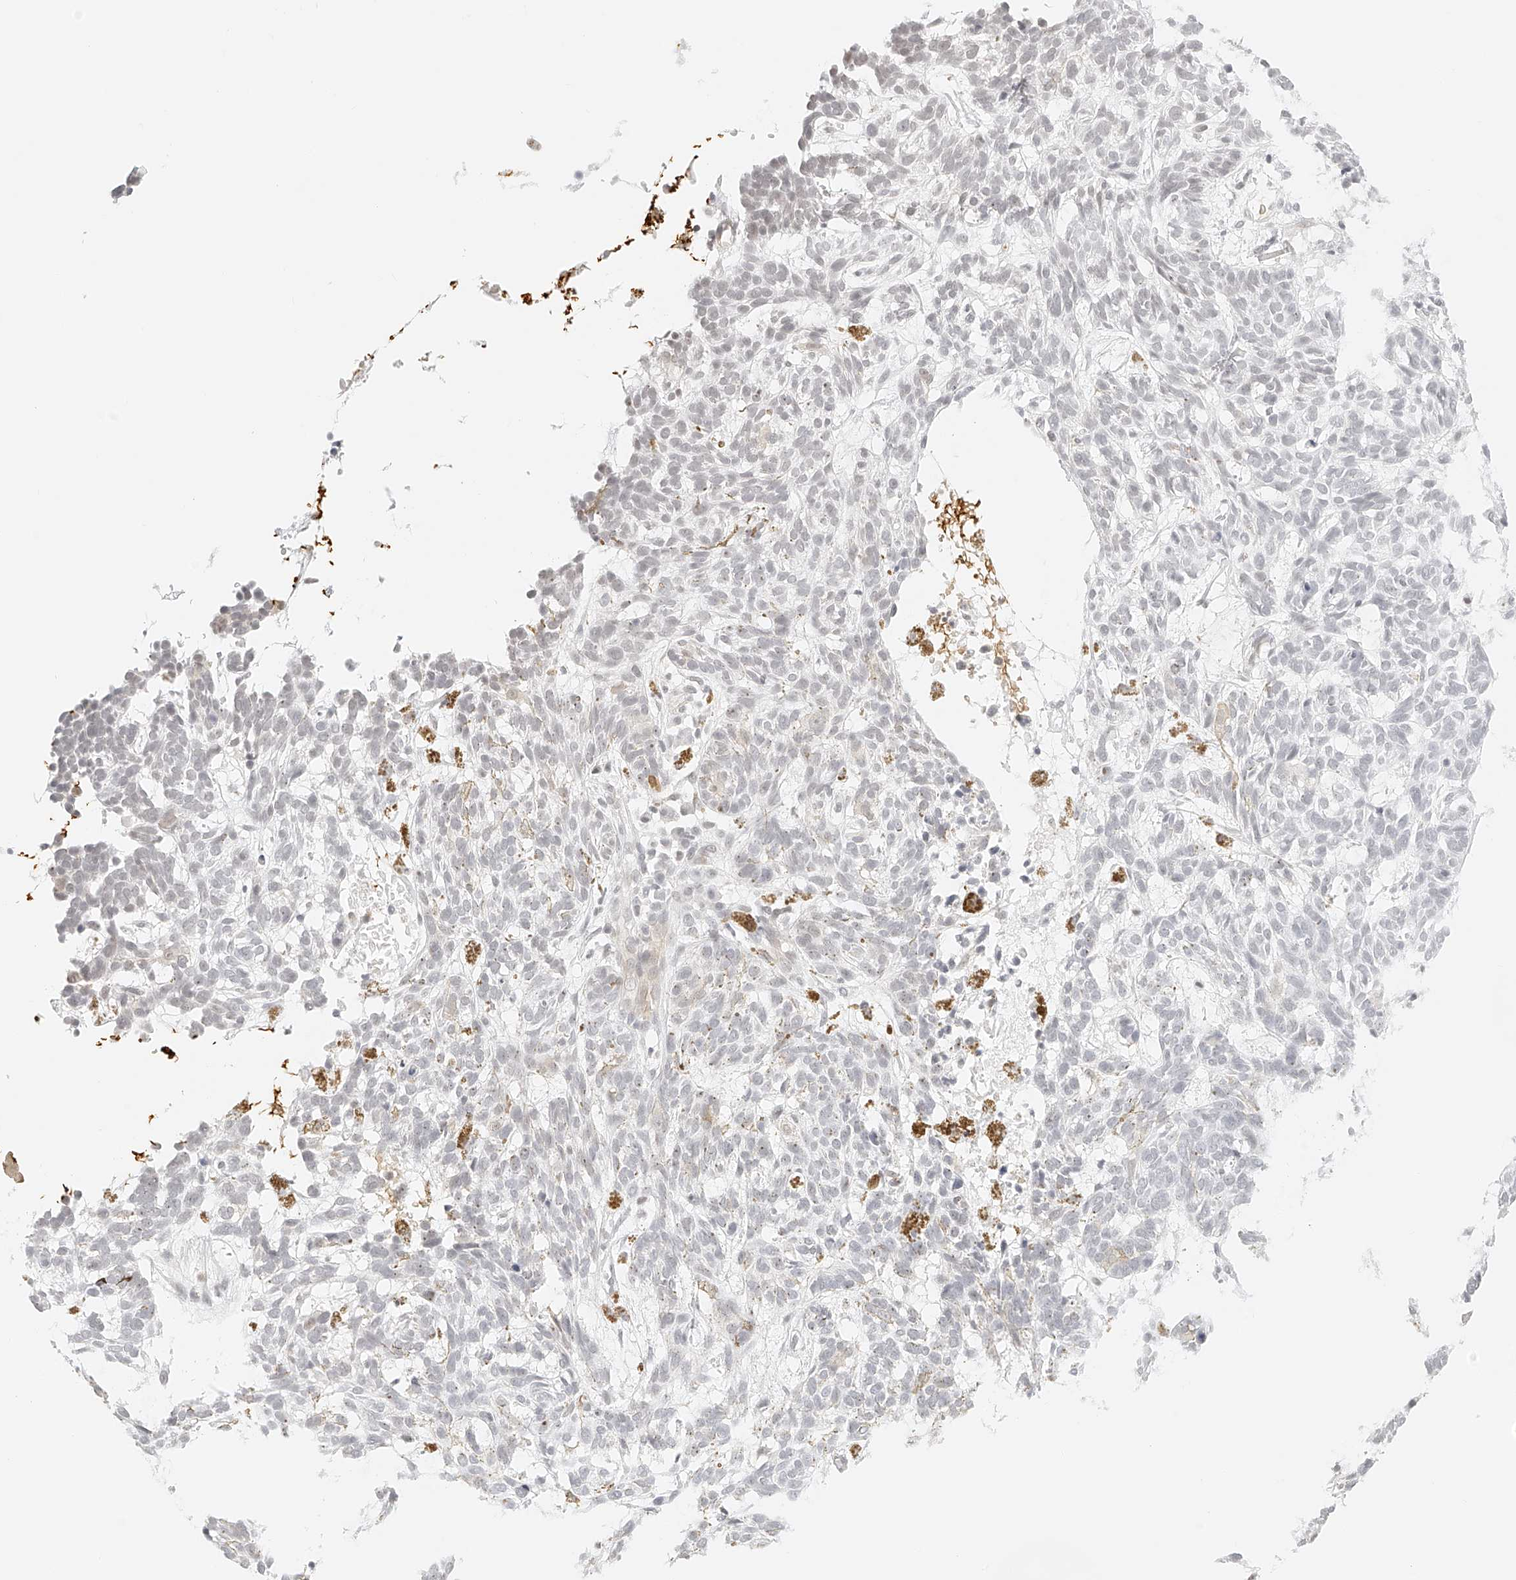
{"staining": {"intensity": "negative", "quantity": "none", "location": "none"}, "tissue": "skin cancer", "cell_type": "Tumor cells", "image_type": "cancer", "snomed": [{"axis": "morphology", "description": "Basal cell carcinoma"}, {"axis": "topography", "description": "Skin"}], "caption": "An image of basal cell carcinoma (skin) stained for a protein exhibits no brown staining in tumor cells.", "gene": "ZFP69", "patient": {"sex": "male", "age": 85}}